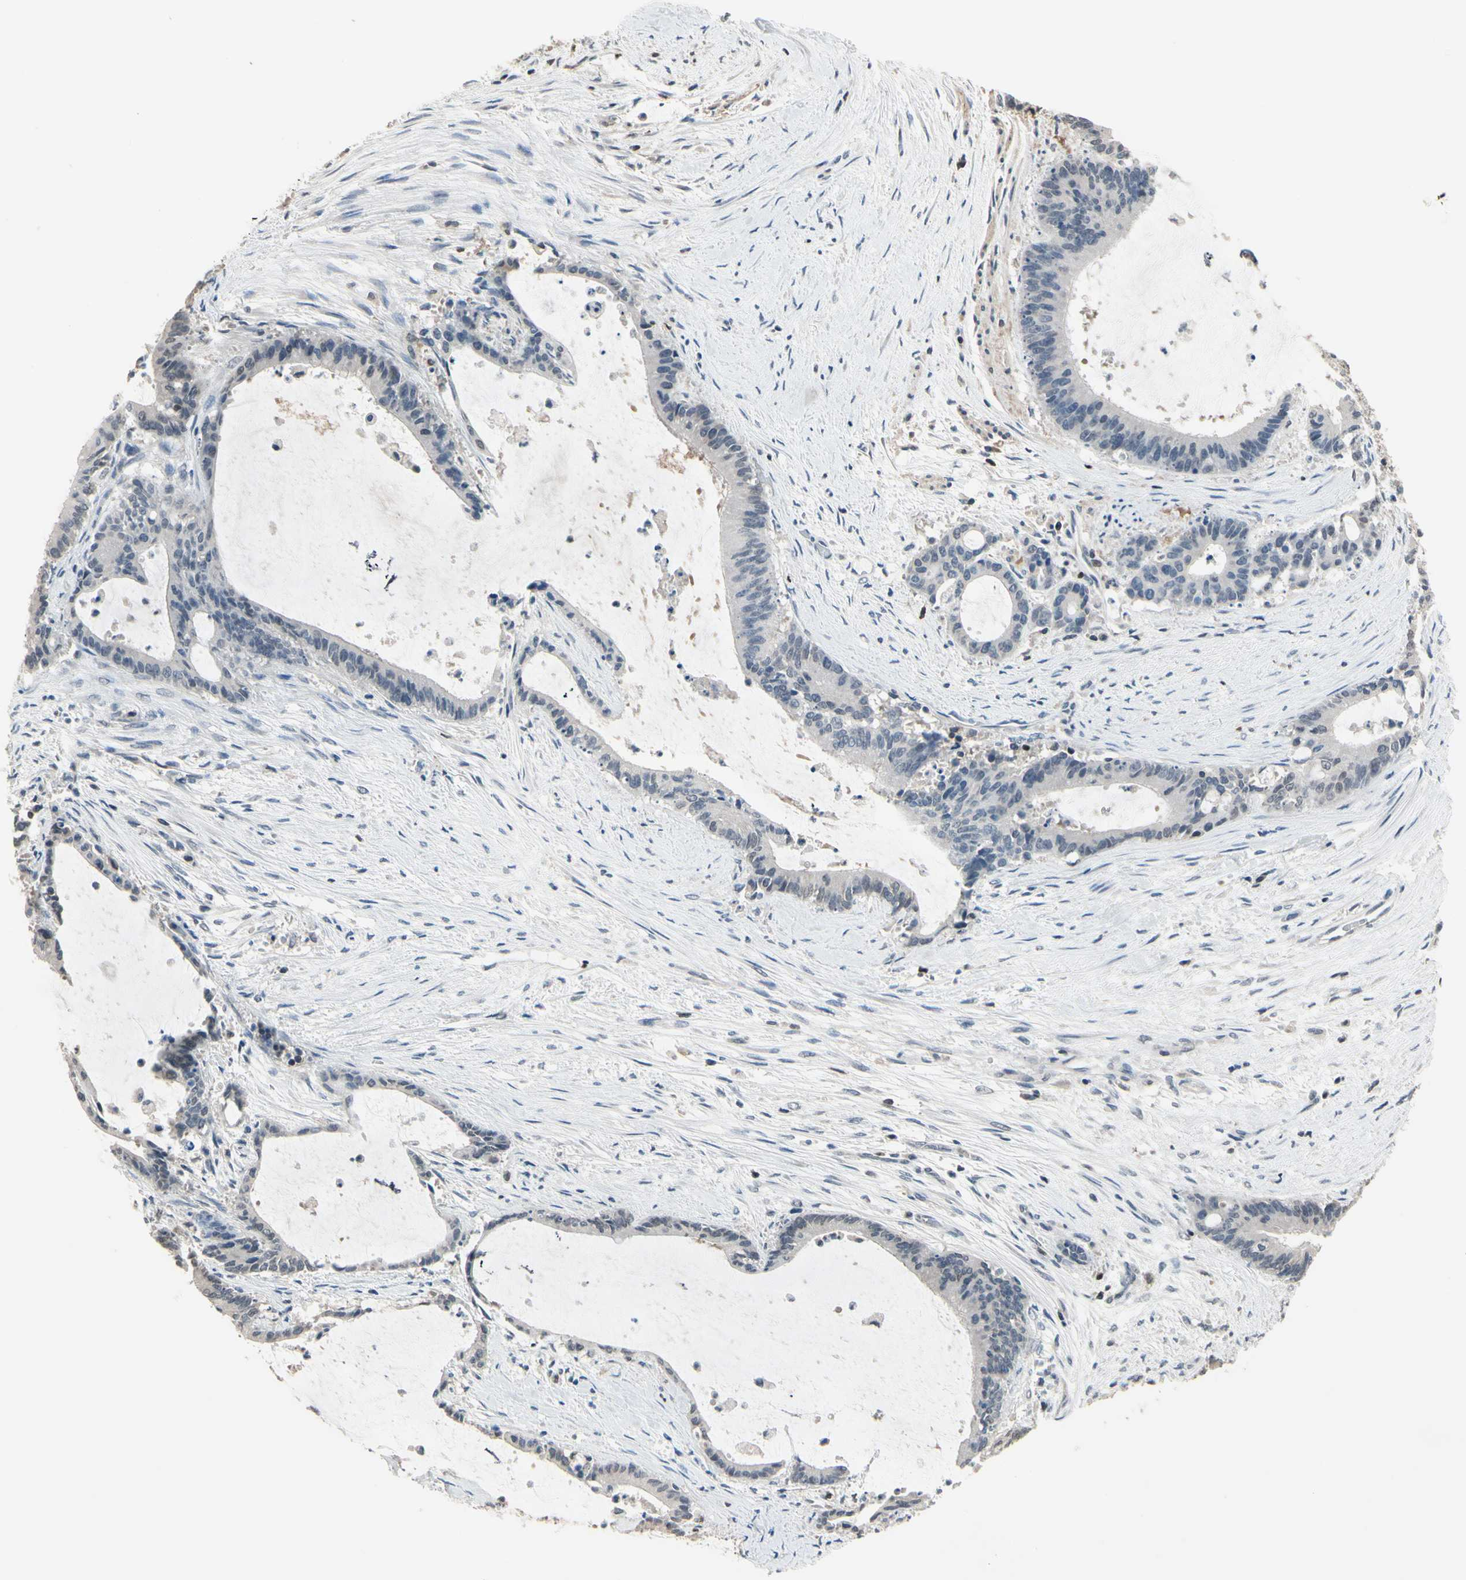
{"staining": {"intensity": "negative", "quantity": "none", "location": "none"}, "tissue": "liver cancer", "cell_type": "Tumor cells", "image_type": "cancer", "snomed": [{"axis": "morphology", "description": "Cholangiocarcinoma"}, {"axis": "topography", "description": "Liver"}], "caption": "Image shows no significant protein expression in tumor cells of liver cholangiocarcinoma. (DAB IHC, high magnification).", "gene": "NFATC2", "patient": {"sex": "female", "age": 73}}